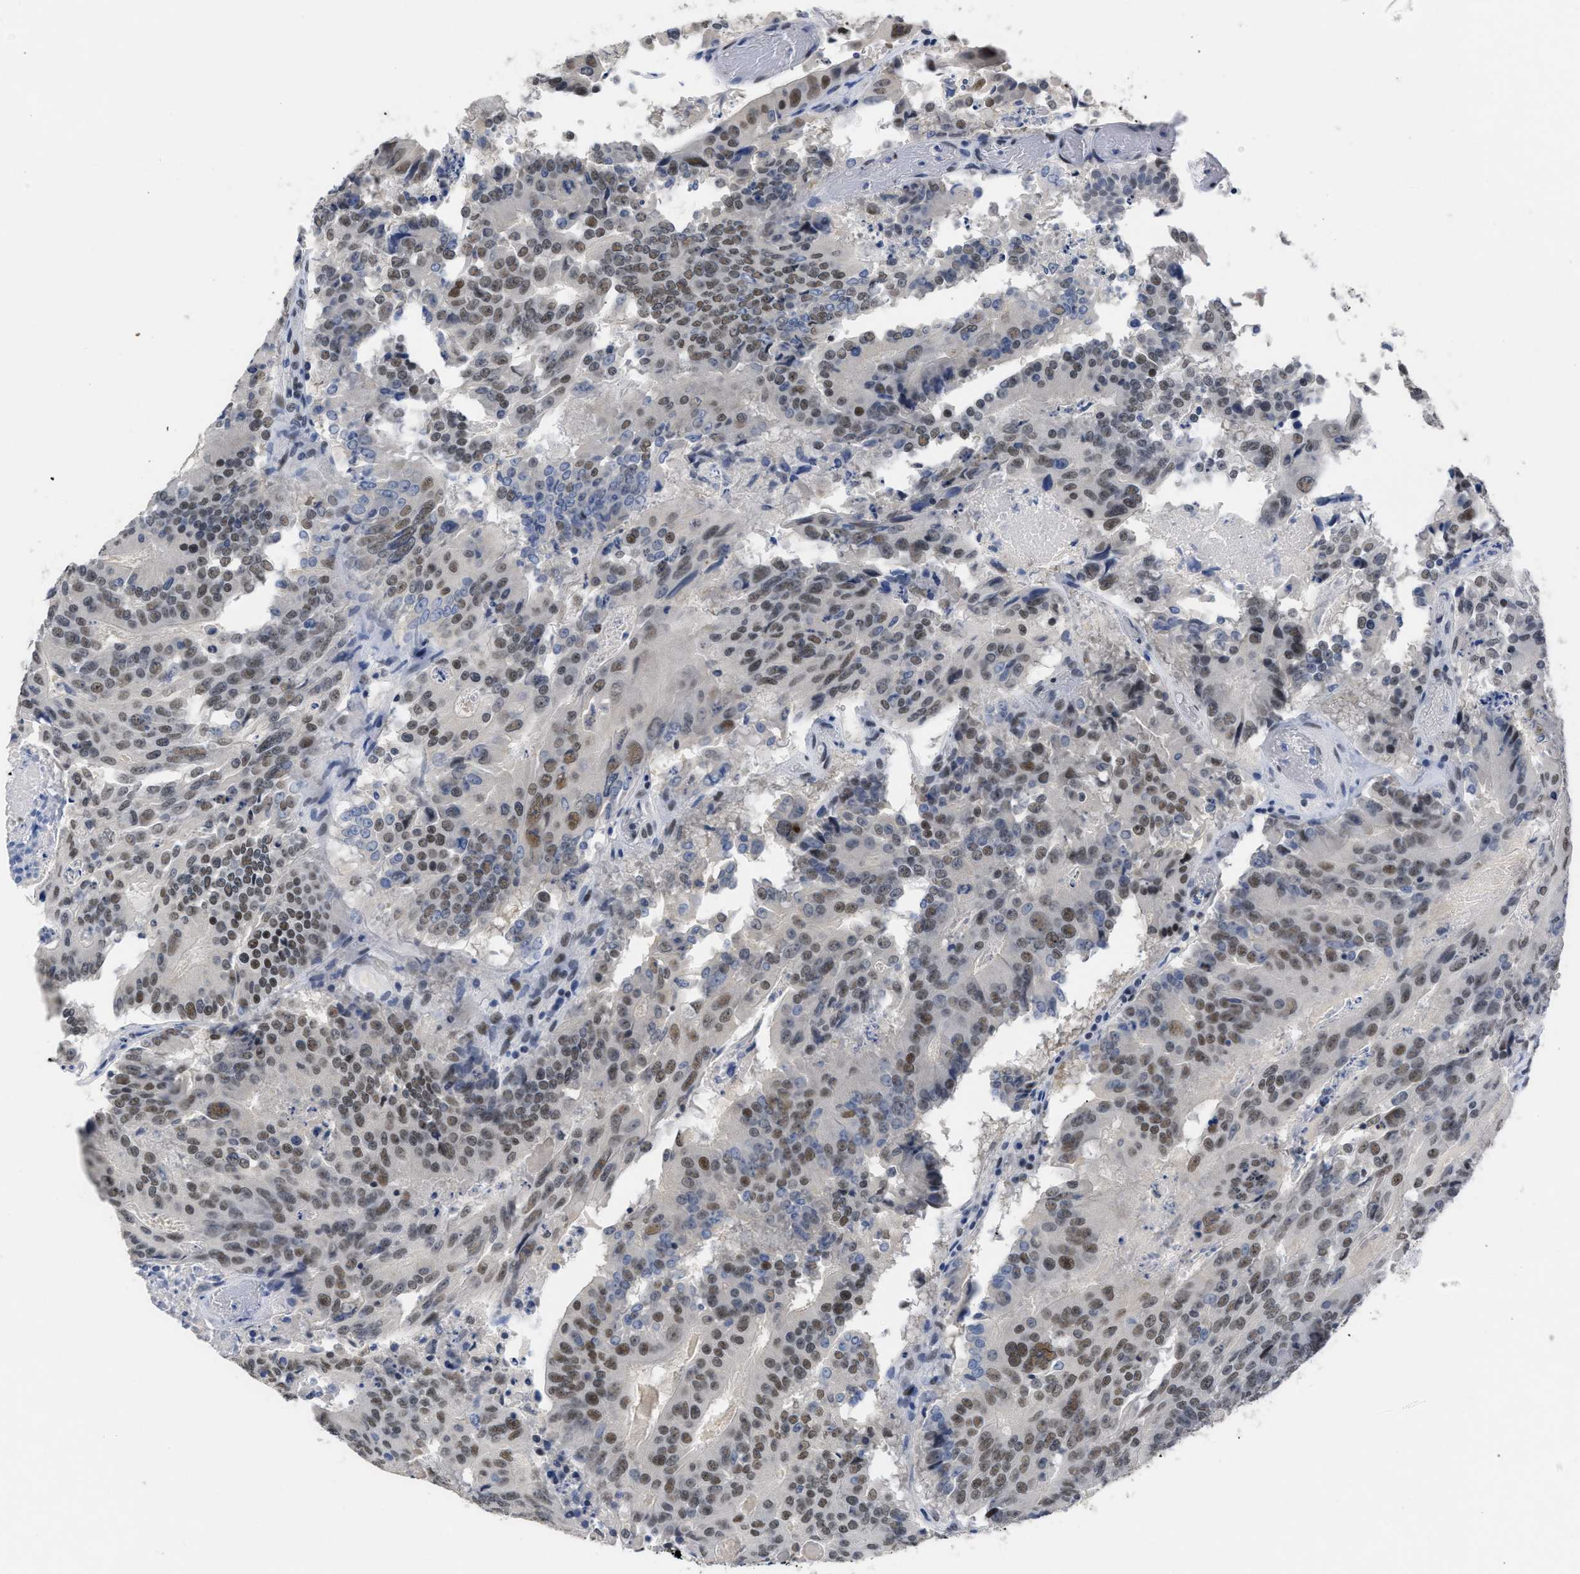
{"staining": {"intensity": "moderate", "quantity": "25%-75%", "location": "nuclear"}, "tissue": "colorectal cancer", "cell_type": "Tumor cells", "image_type": "cancer", "snomed": [{"axis": "morphology", "description": "Adenocarcinoma, NOS"}, {"axis": "topography", "description": "Colon"}], "caption": "Brown immunohistochemical staining in human colorectal cancer exhibits moderate nuclear staining in about 25%-75% of tumor cells.", "gene": "GGNBP2", "patient": {"sex": "male", "age": 87}}